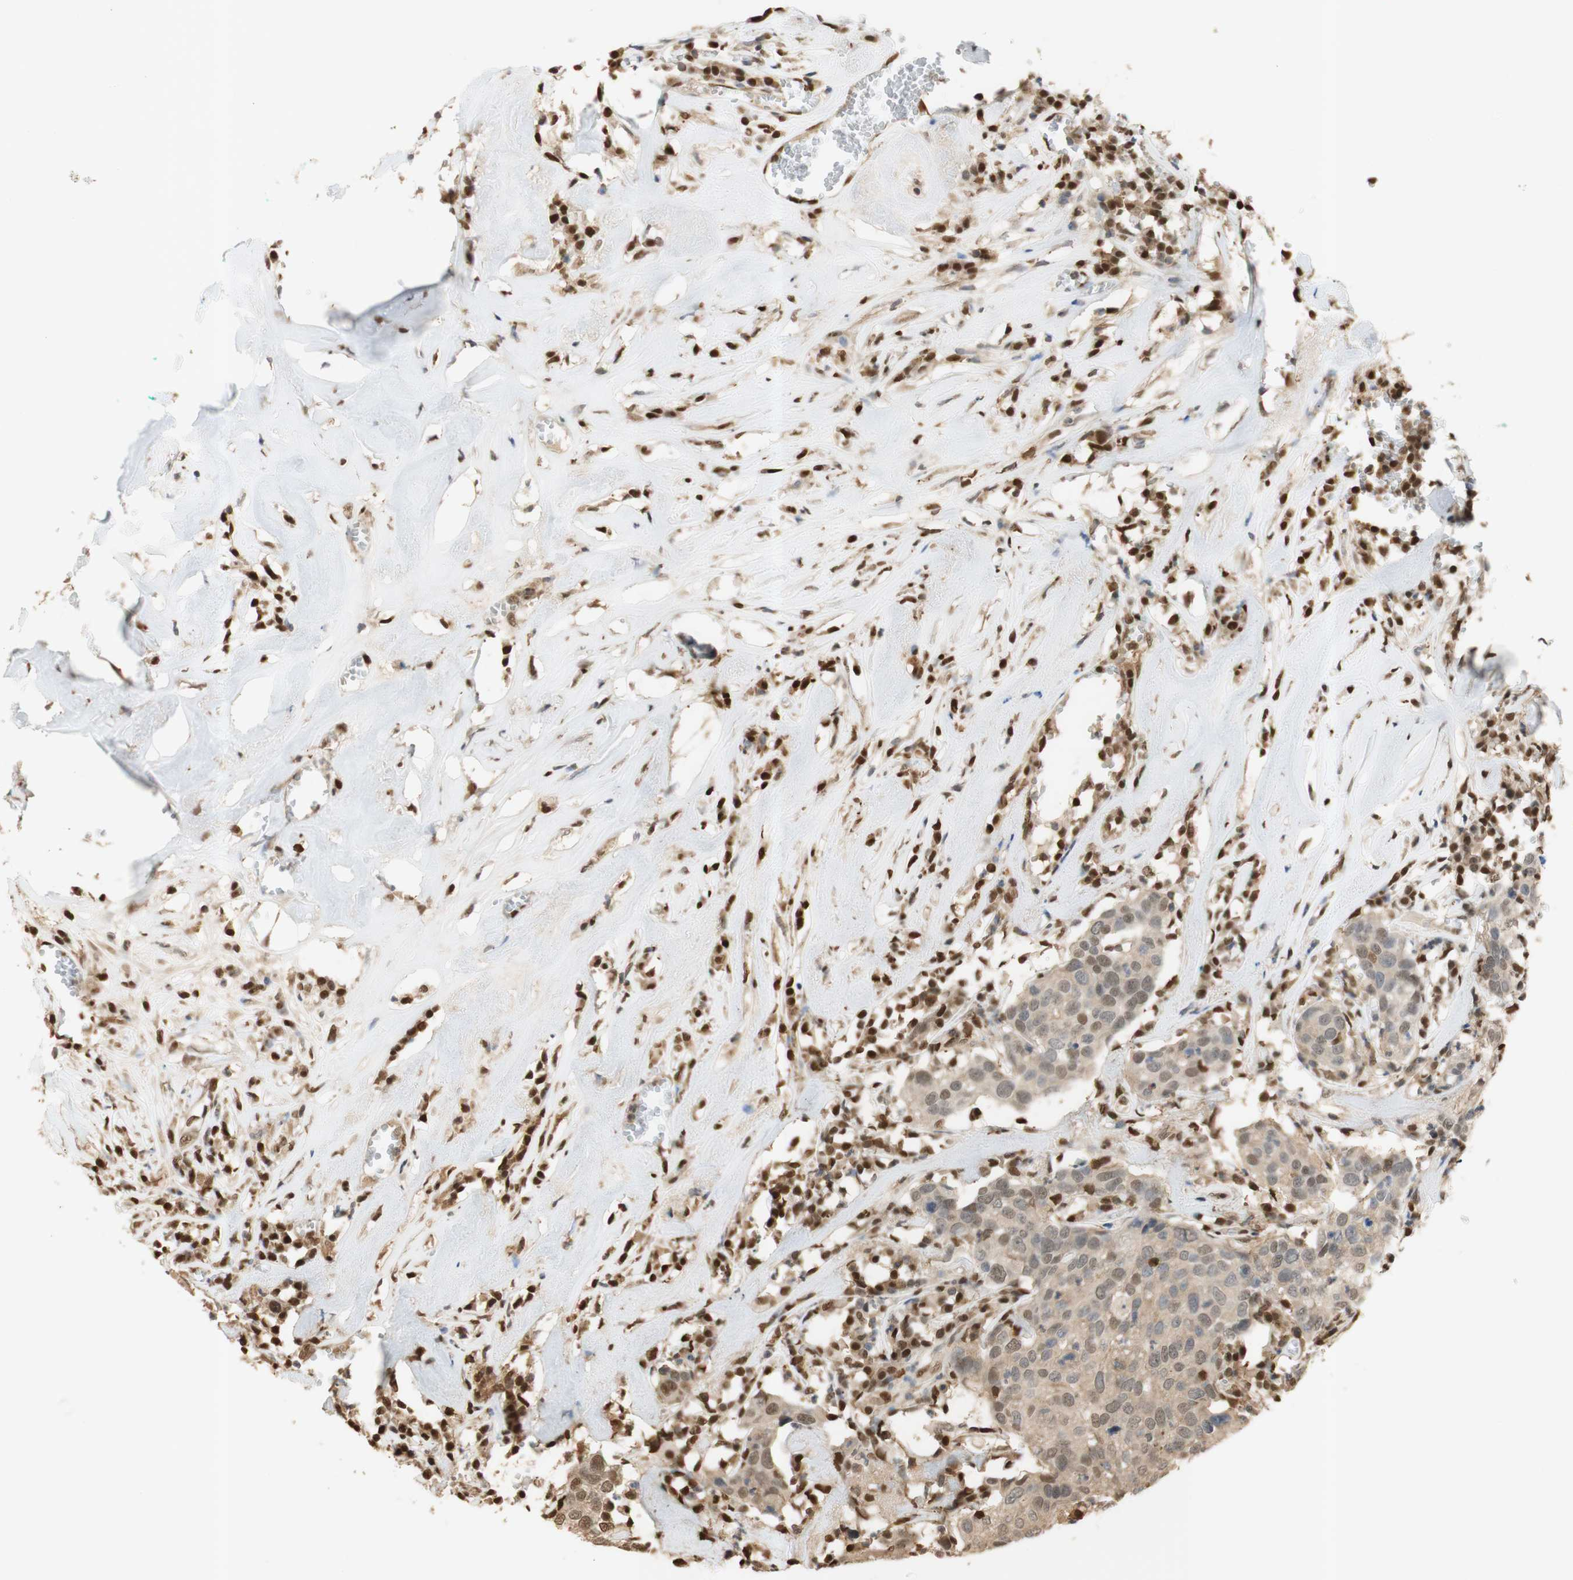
{"staining": {"intensity": "moderate", "quantity": ">75%", "location": "cytoplasmic/membranous,nuclear"}, "tissue": "head and neck cancer", "cell_type": "Tumor cells", "image_type": "cancer", "snomed": [{"axis": "morphology", "description": "Adenocarcinoma, NOS"}, {"axis": "topography", "description": "Salivary gland"}, {"axis": "topography", "description": "Head-Neck"}], "caption": "IHC histopathology image of neoplastic tissue: human adenocarcinoma (head and neck) stained using immunohistochemistry demonstrates medium levels of moderate protein expression localized specifically in the cytoplasmic/membranous and nuclear of tumor cells, appearing as a cytoplasmic/membranous and nuclear brown color.", "gene": "NAP1L4", "patient": {"sex": "female", "age": 65}}